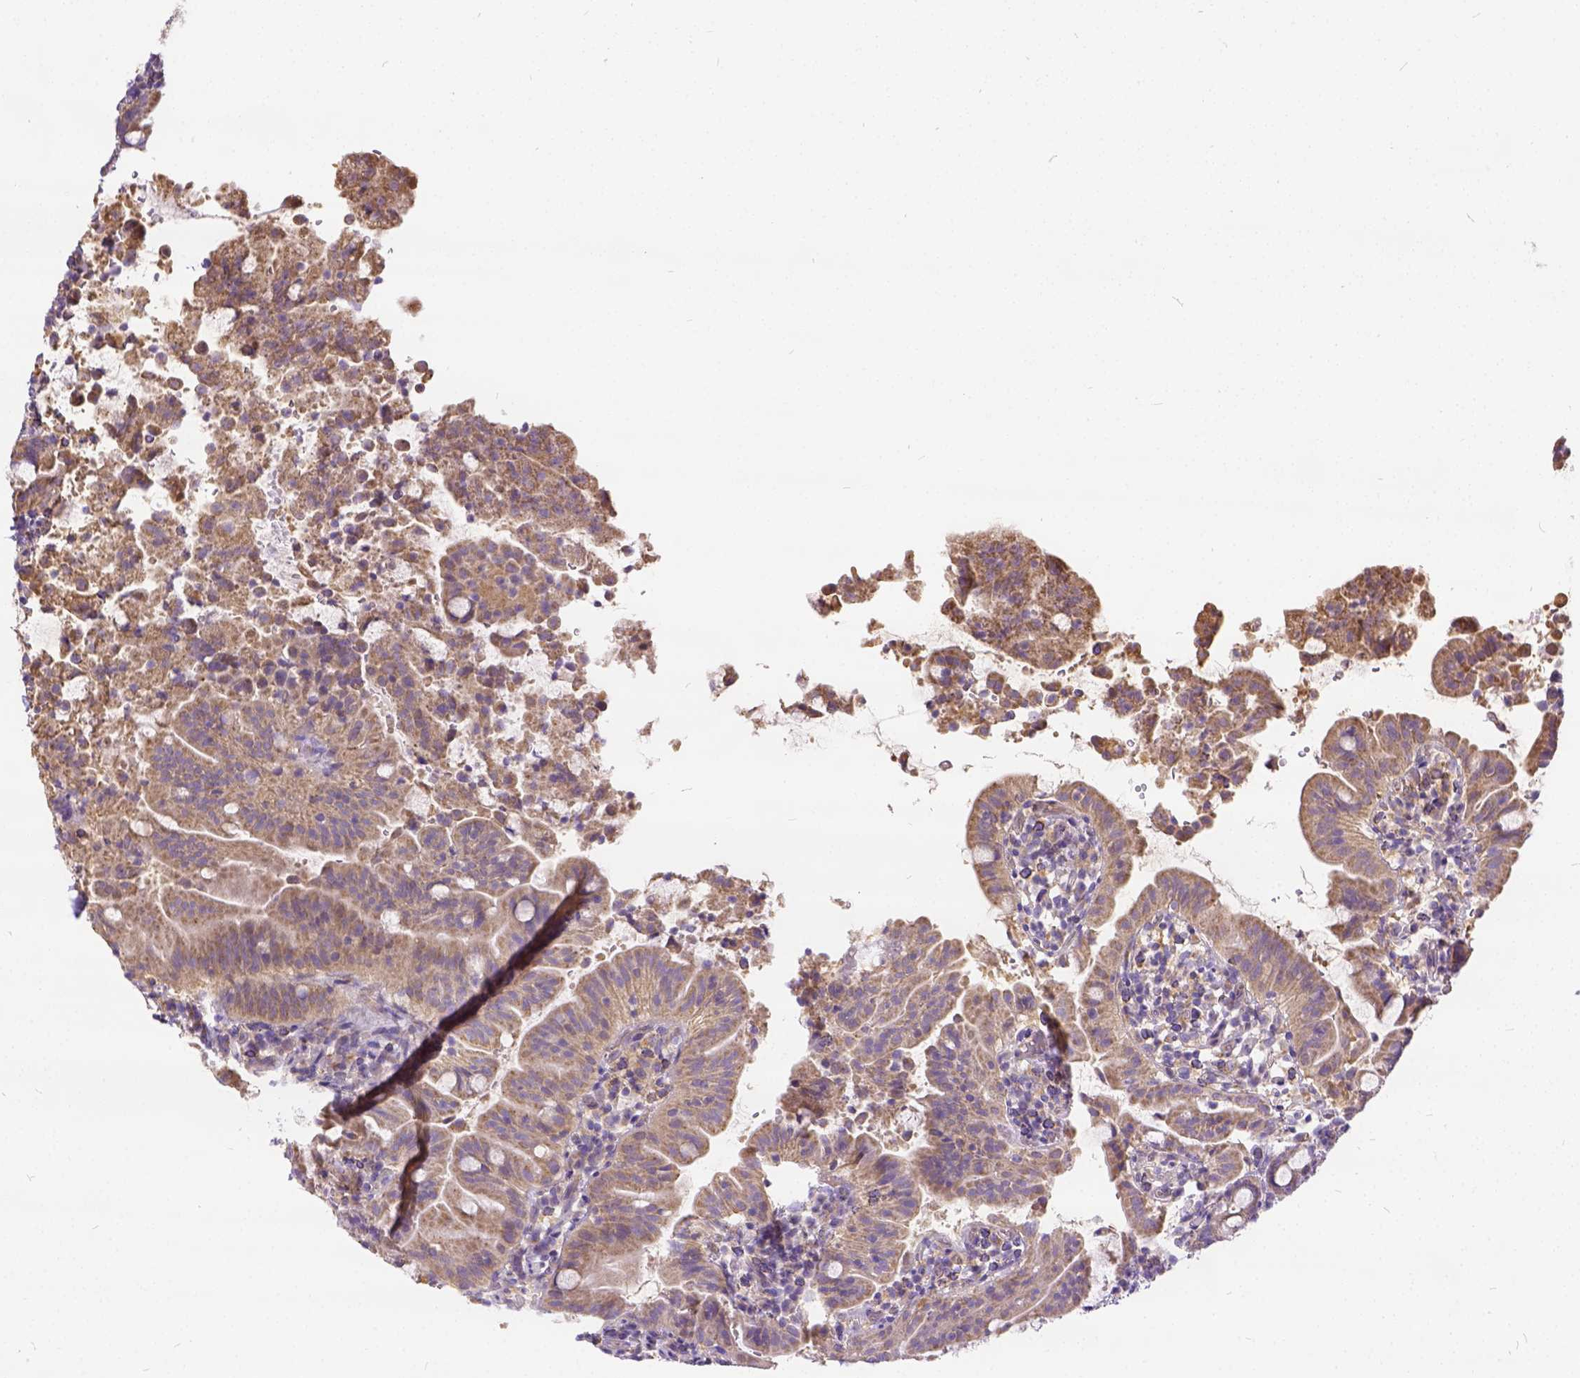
{"staining": {"intensity": "weak", "quantity": ">75%", "location": "cytoplasmic/membranous"}, "tissue": "small intestine", "cell_type": "Glandular cells", "image_type": "normal", "snomed": [{"axis": "morphology", "description": "Normal tissue, NOS"}, {"axis": "topography", "description": "Small intestine"}], "caption": "Protein staining displays weak cytoplasmic/membranous staining in approximately >75% of glandular cells in normal small intestine. (Brightfield microscopy of DAB IHC at high magnification).", "gene": "CADM4", "patient": {"sex": "male", "age": 26}}